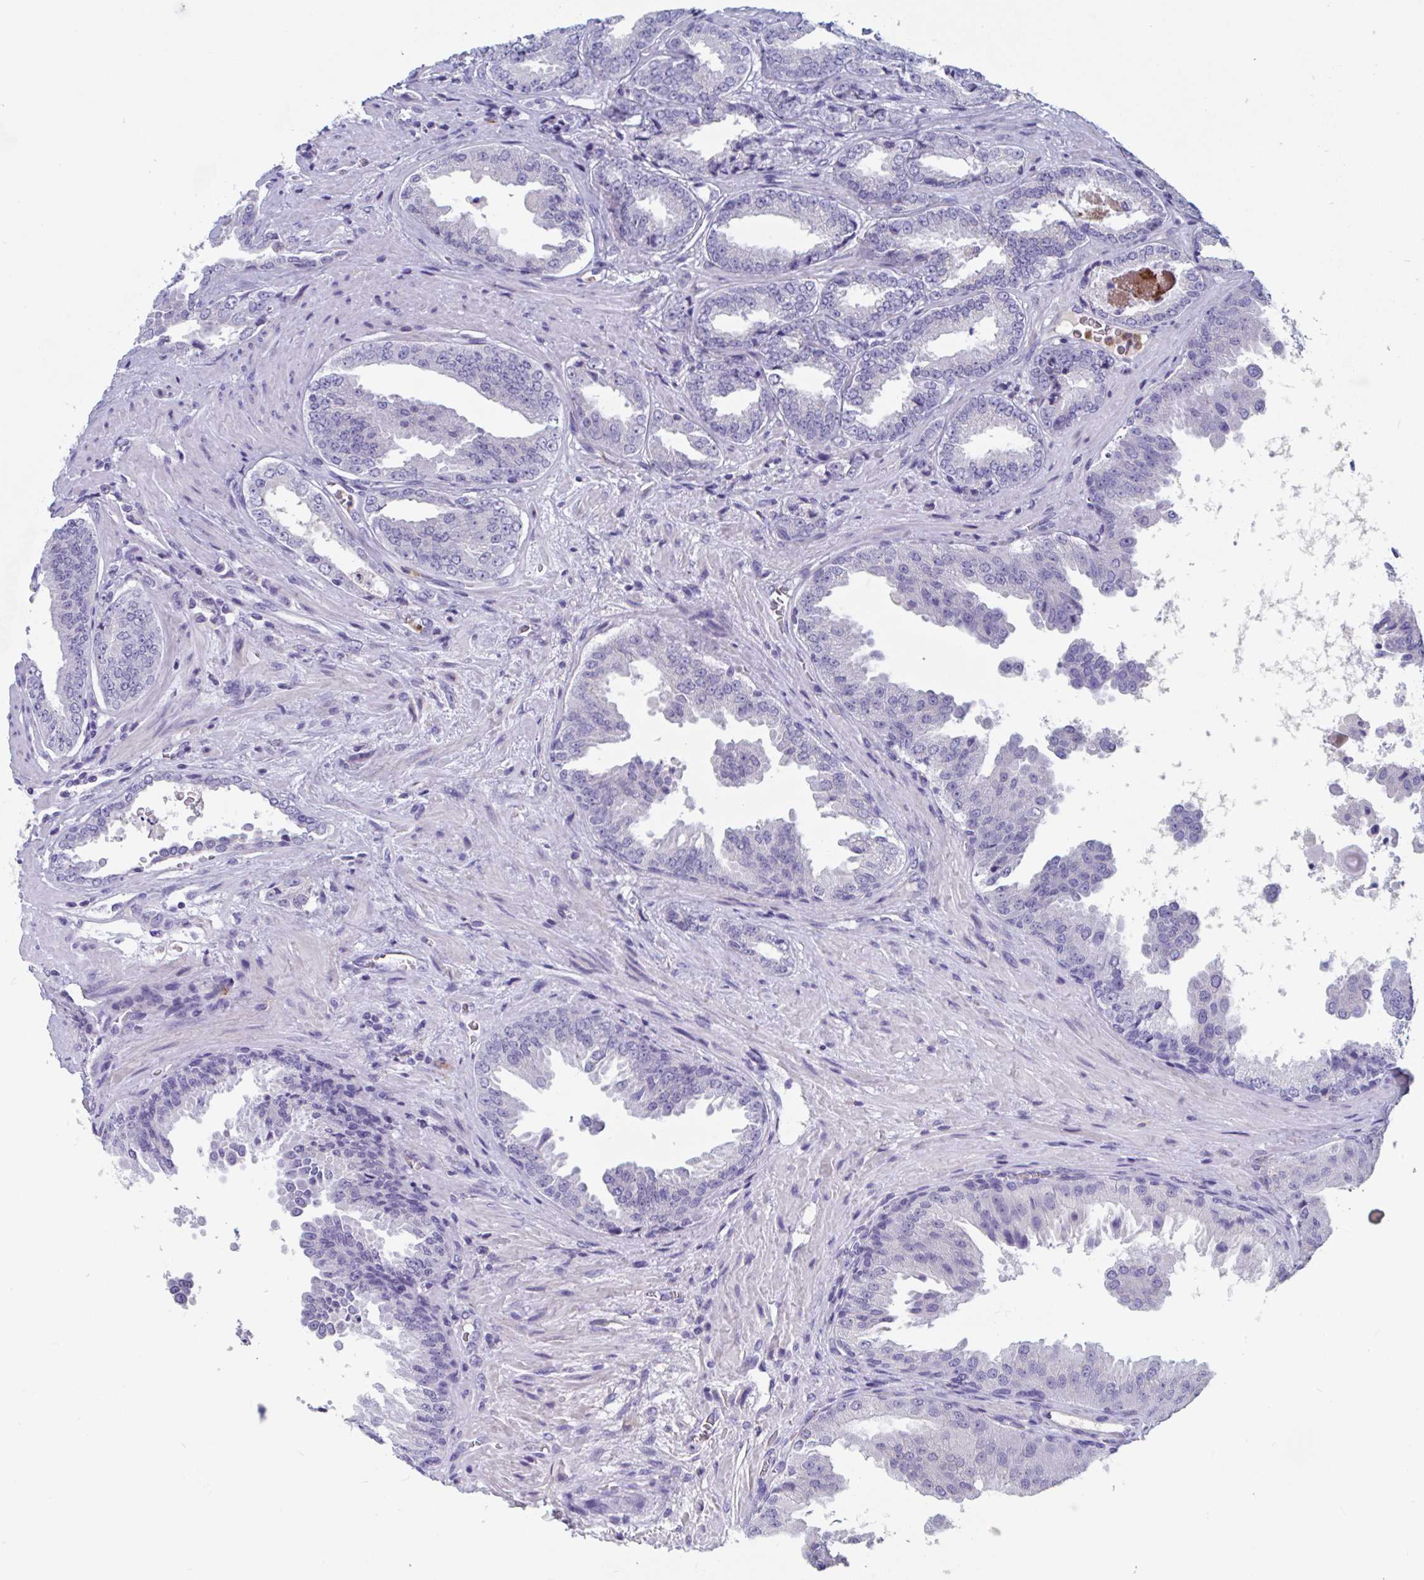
{"staining": {"intensity": "negative", "quantity": "none", "location": "none"}, "tissue": "prostate cancer", "cell_type": "Tumor cells", "image_type": "cancer", "snomed": [{"axis": "morphology", "description": "Adenocarcinoma, Low grade"}, {"axis": "topography", "description": "Prostate"}], "caption": "This photomicrograph is of prostate cancer (adenocarcinoma (low-grade)) stained with IHC to label a protein in brown with the nuclei are counter-stained blue. There is no staining in tumor cells. (Brightfield microscopy of DAB (3,3'-diaminobenzidine) immunohistochemistry at high magnification).", "gene": "ZNHIT2", "patient": {"sex": "male", "age": 67}}